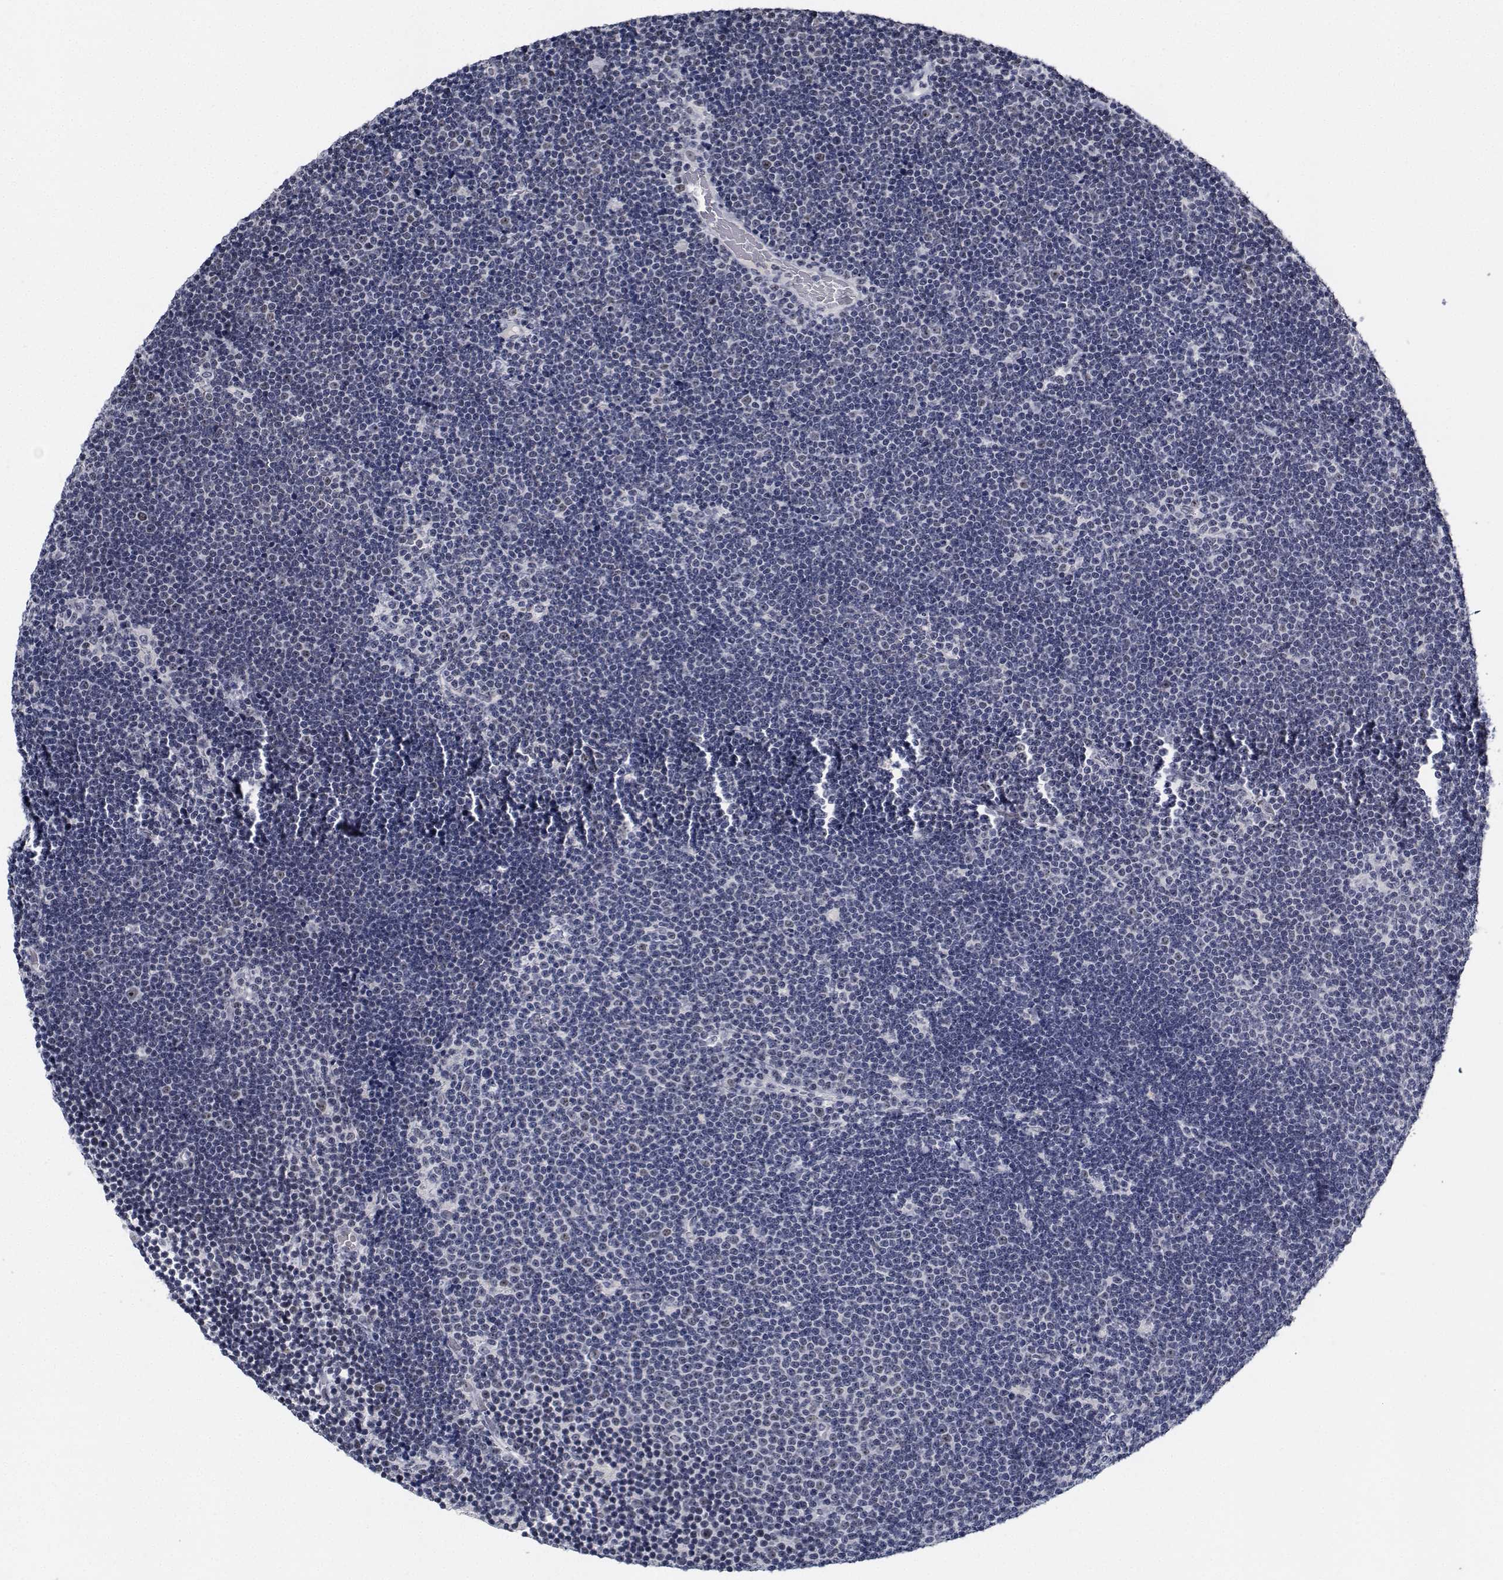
{"staining": {"intensity": "negative", "quantity": "none", "location": "none"}, "tissue": "lymphoma", "cell_type": "Tumor cells", "image_type": "cancer", "snomed": [{"axis": "morphology", "description": "Malignant lymphoma, non-Hodgkin's type, Low grade"}, {"axis": "topography", "description": "Brain"}], "caption": "Lymphoma stained for a protein using IHC reveals no staining tumor cells.", "gene": "NVL", "patient": {"sex": "female", "age": 66}}